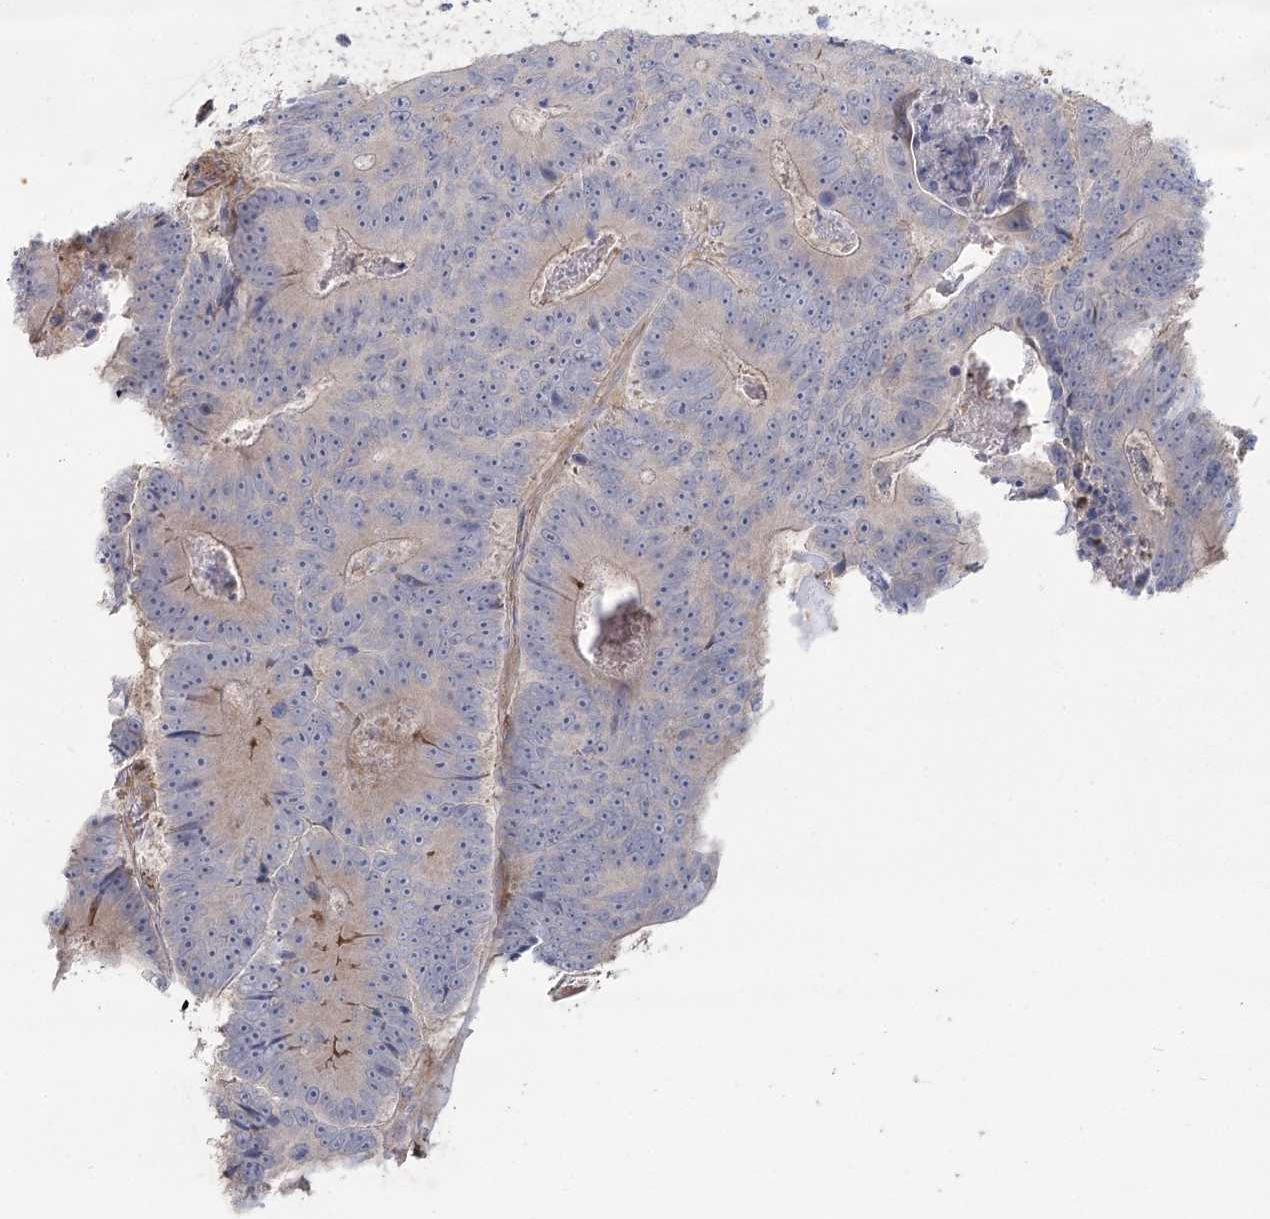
{"staining": {"intensity": "negative", "quantity": "none", "location": "none"}, "tissue": "colorectal cancer", "cell_type": "Tumor cells", "image_type": "cancer", "snomed": [{"axis": "morphology", "description": "Adenocarcinoma, NOS"}, {"axis": "topography", "description": "Colon"}], "caption": "Tumor cells show no significant protein positivity in colorectal adenocarcinoma.", "gene": "FAM110C", "patient": {"sex": "male", "age": 83}}